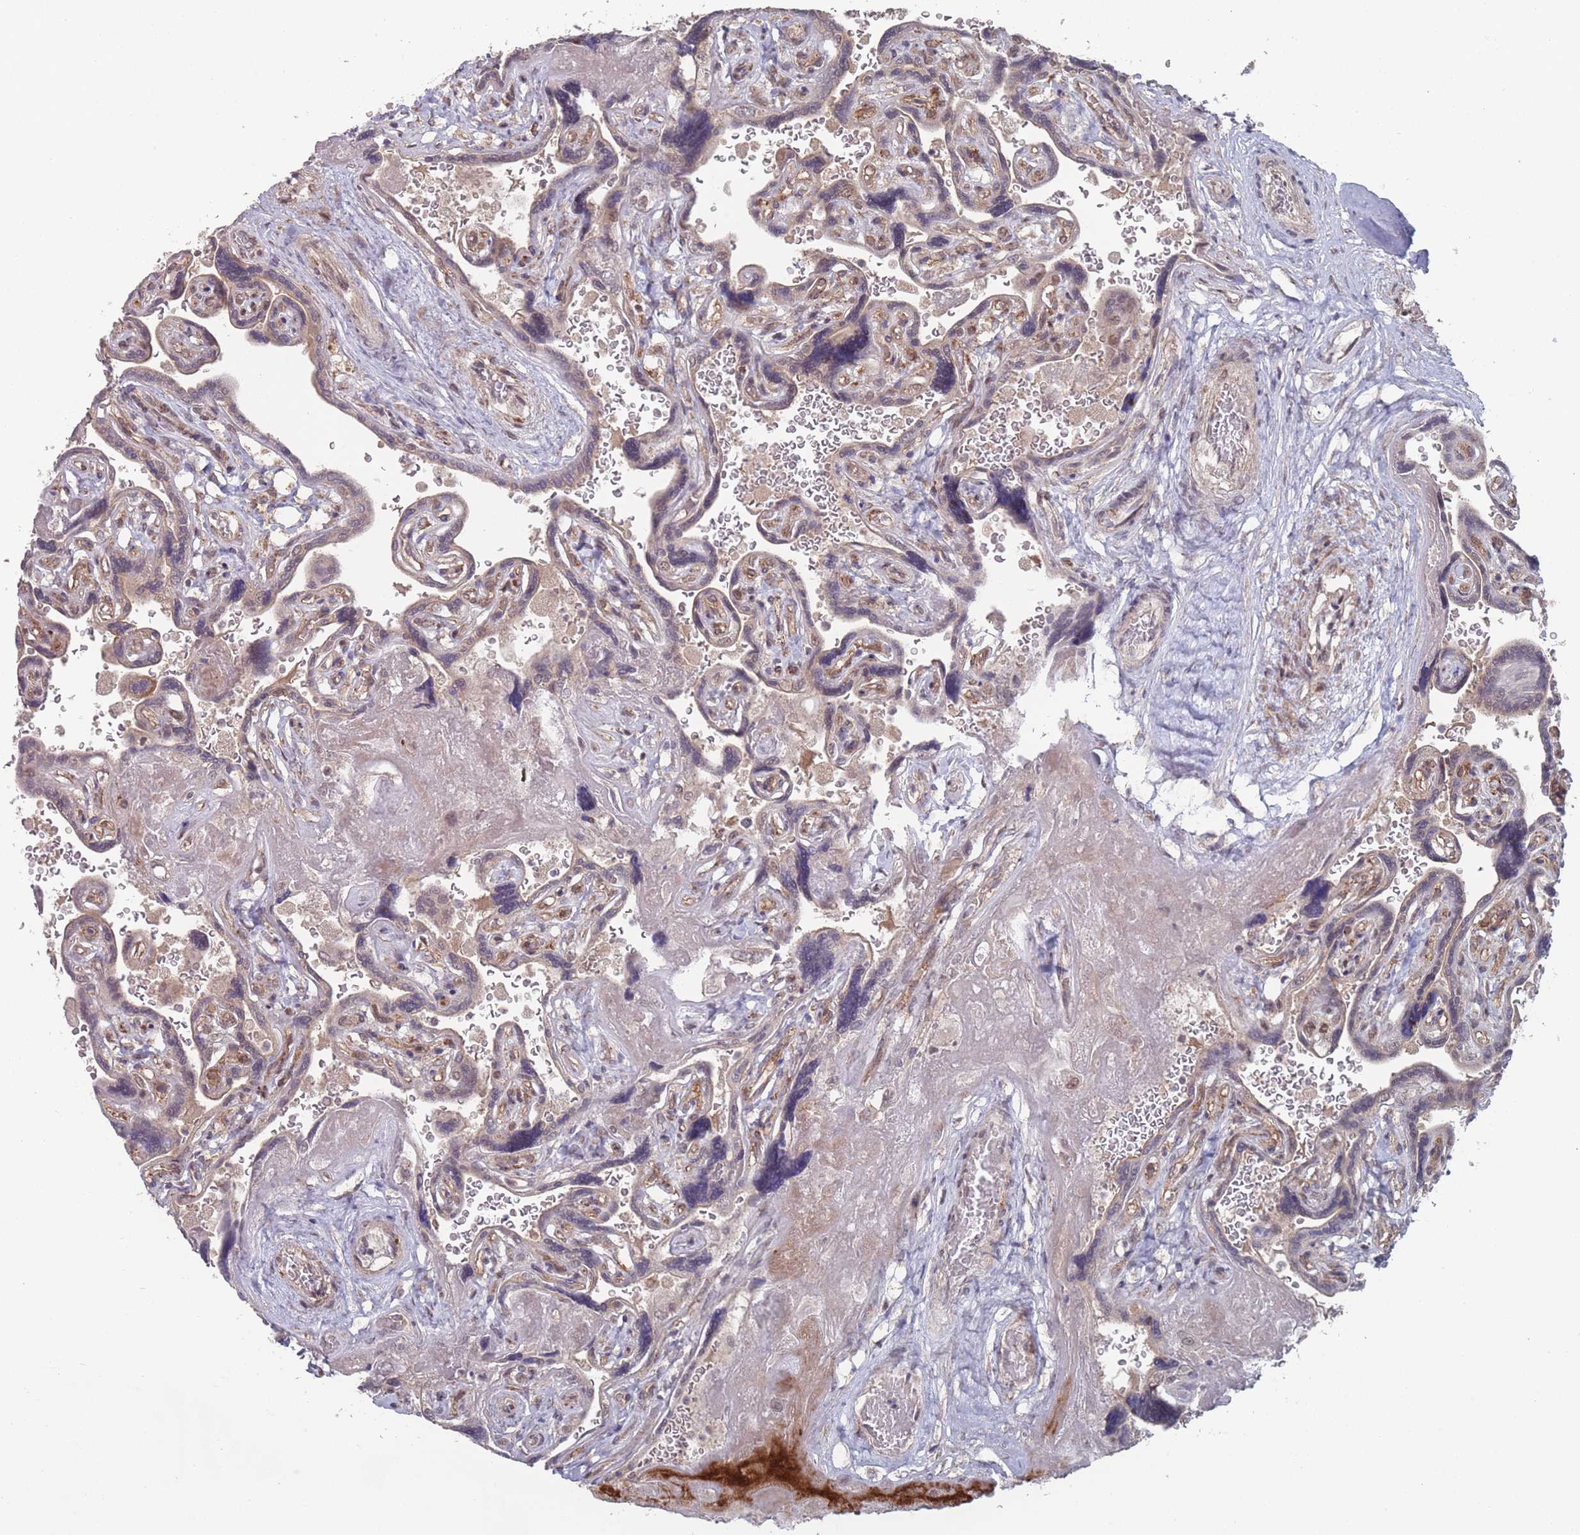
{"staining": {"intensity": "moderate", "quantity": "<25%", "location": "cytoplasmic/membranous,nuclear"}, "tissue": "placenta", "cell_type": "Decidual cells", "image_type": "normal", "snomed": [{"axis": "morphology", "description": "Normal tissue, NOS"}, {"axis": "topography", "description": "Placenta"}], "caption": "A histopathology image of placenta stained for a protein displays moderate cytoplasmic/membranous,nuclear brown staining in decidual cells.", "gene": "CNTRL", "patient": {"sex": "female", "age": 32}}